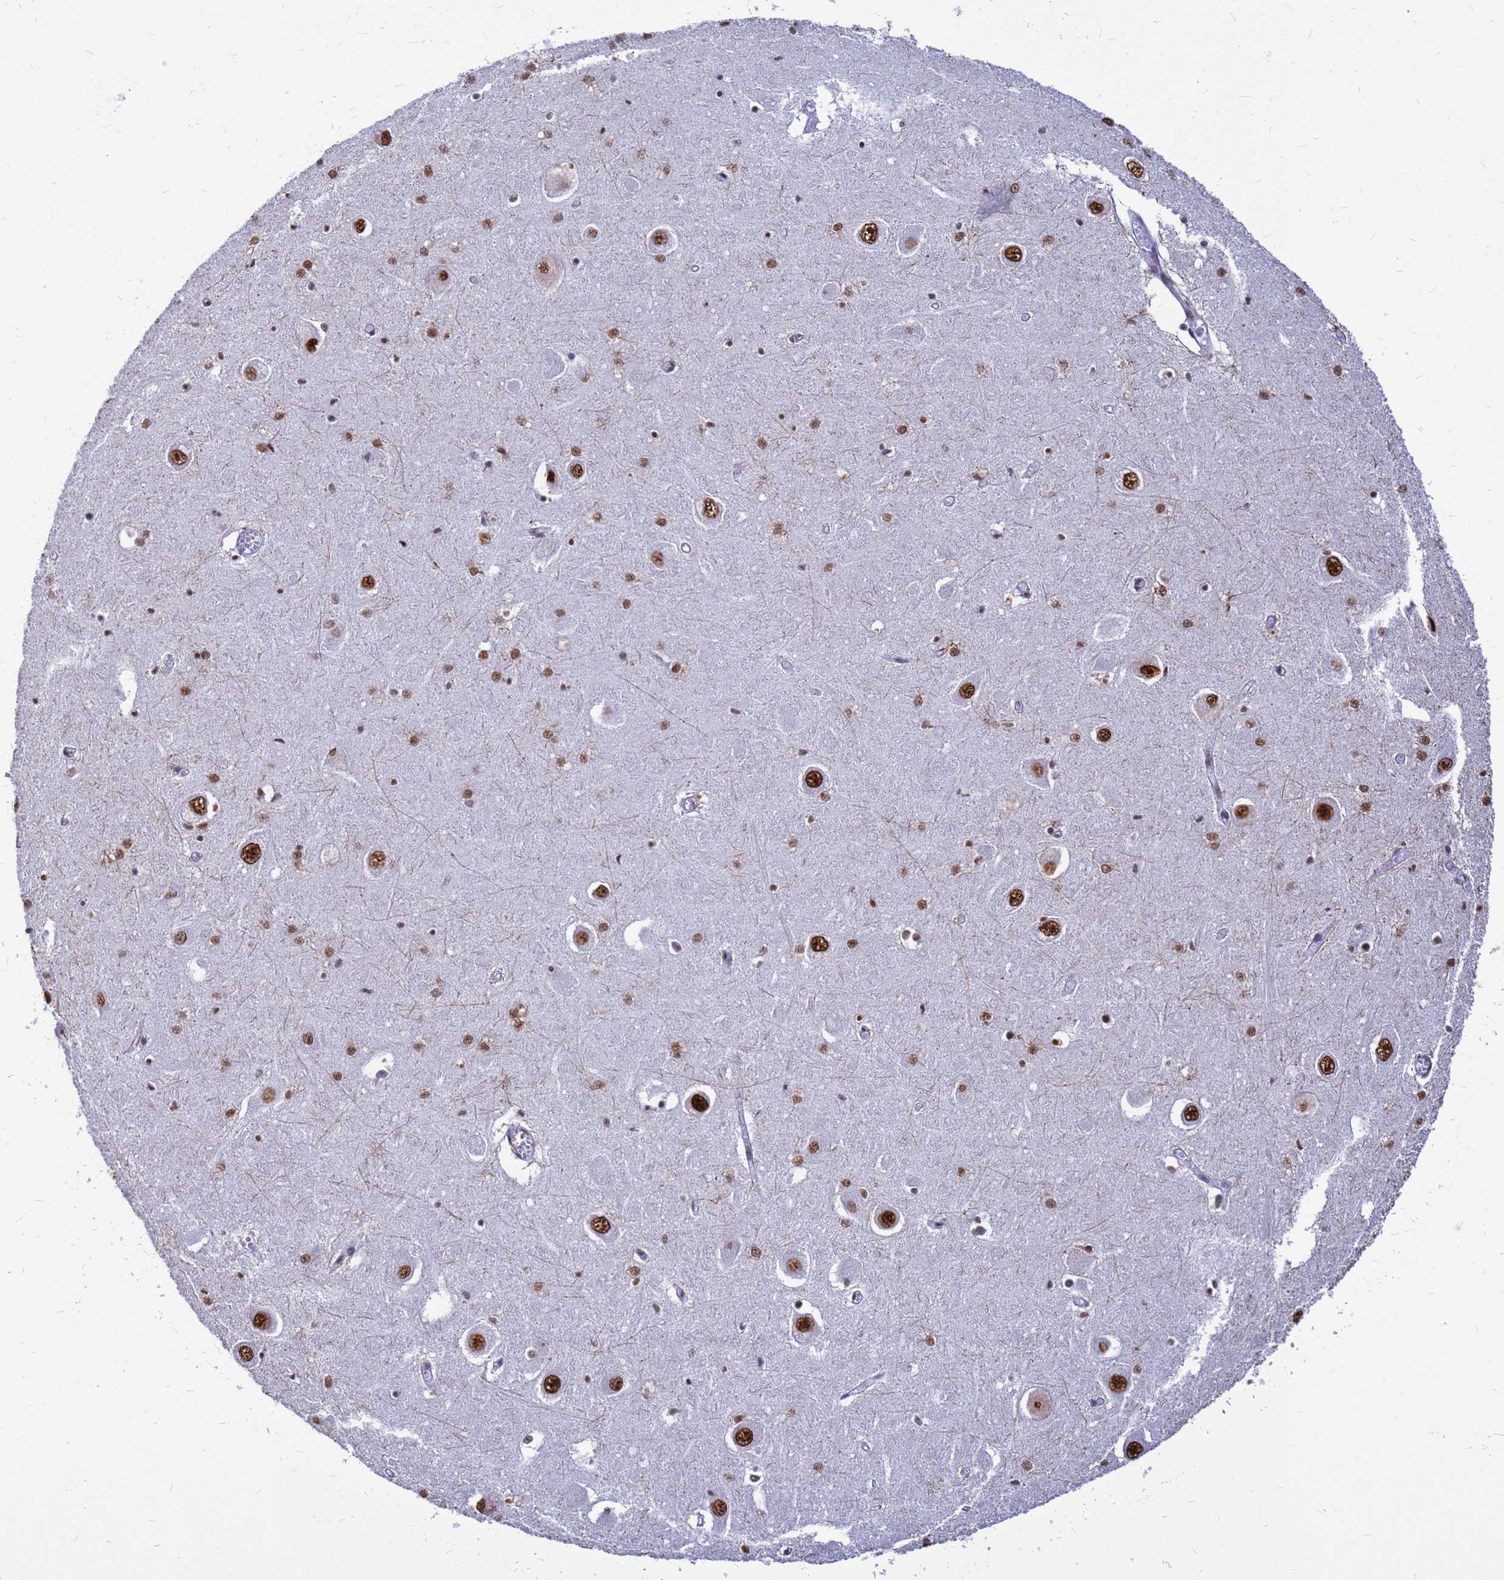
{"staining": {"intensity": "moderate", "quantity": "<25%", "location": "nuclear"}, "tissue": "hippocampus", "cell_type": "Glial cells", "image_type": "normal", "snomed": [{"axis": "morphology", "description": "Normal tissue, NOS"}, {"axis": "topography", "description": "Hippocampus"}], "caption": "Benign hippocampus reveals moderate nuclear expression in approximately <25% of glial cells.", "gene": "SART3", "patient": {"sex": "male", "age": 70}}